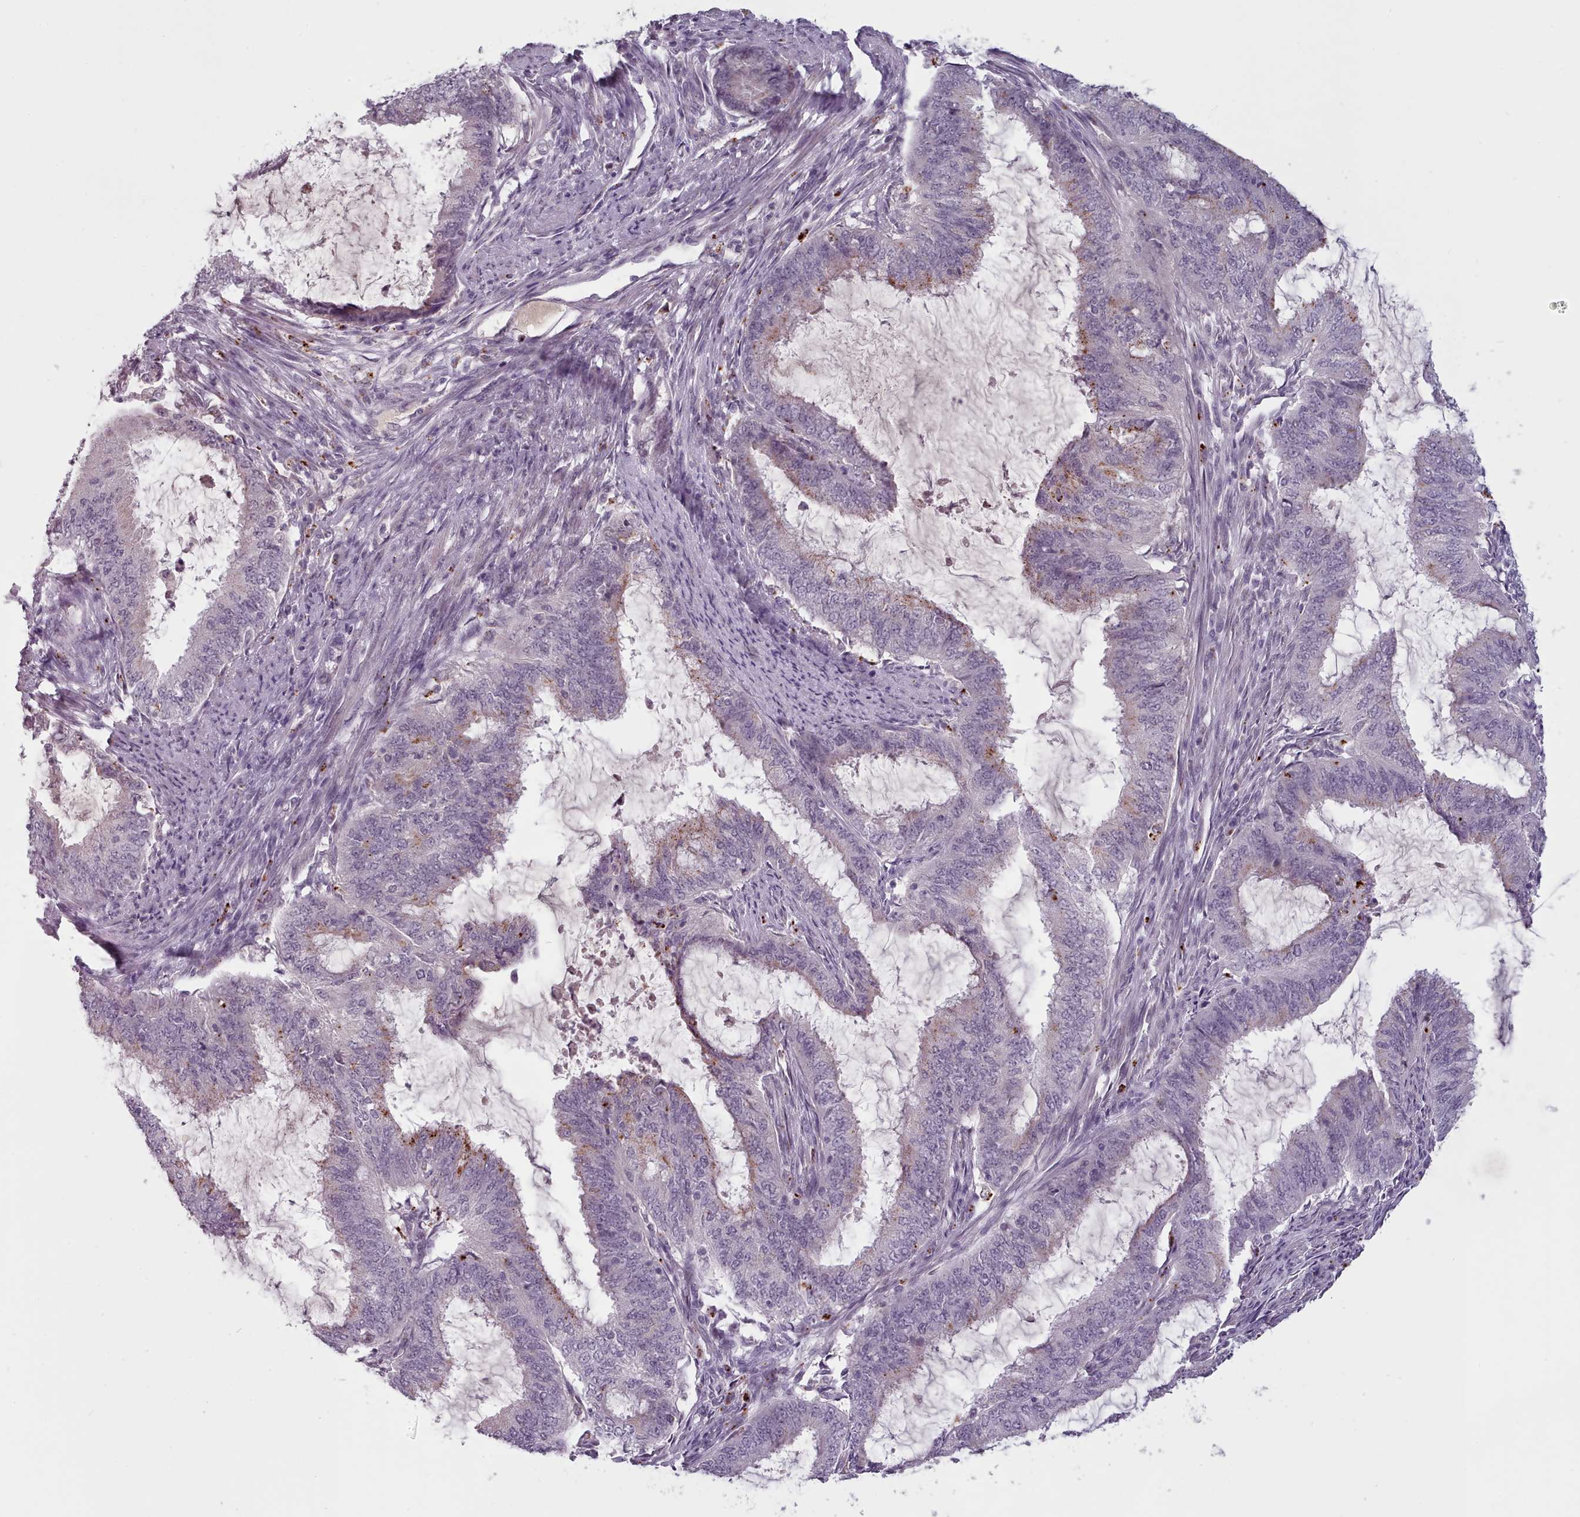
{"staining": {"intensity": "moderate", "quantity": "<25%", "location": "cytoplasmic/membranous"}, "tissue": "endometrial cancer", "cell_type": "Tumor cells", "image_type": "cancer", "snomed": [{"axis": "morphology", "description": "Adenocarcinoma, NOS"}, {"axis": "topography", "description": "Endometrium"}], "caption": "Tumor cells reveal low levels of moderate cytoplasmic/membranous positivity in approximately <25% of cells in human endometrial cancer. Using DAB (brown) and hematoxylin (blue) stains, captured at high magnification using brightfield microscopy.", "gene": "PBX4", "patient": {"sex": "female", "age": 51}}